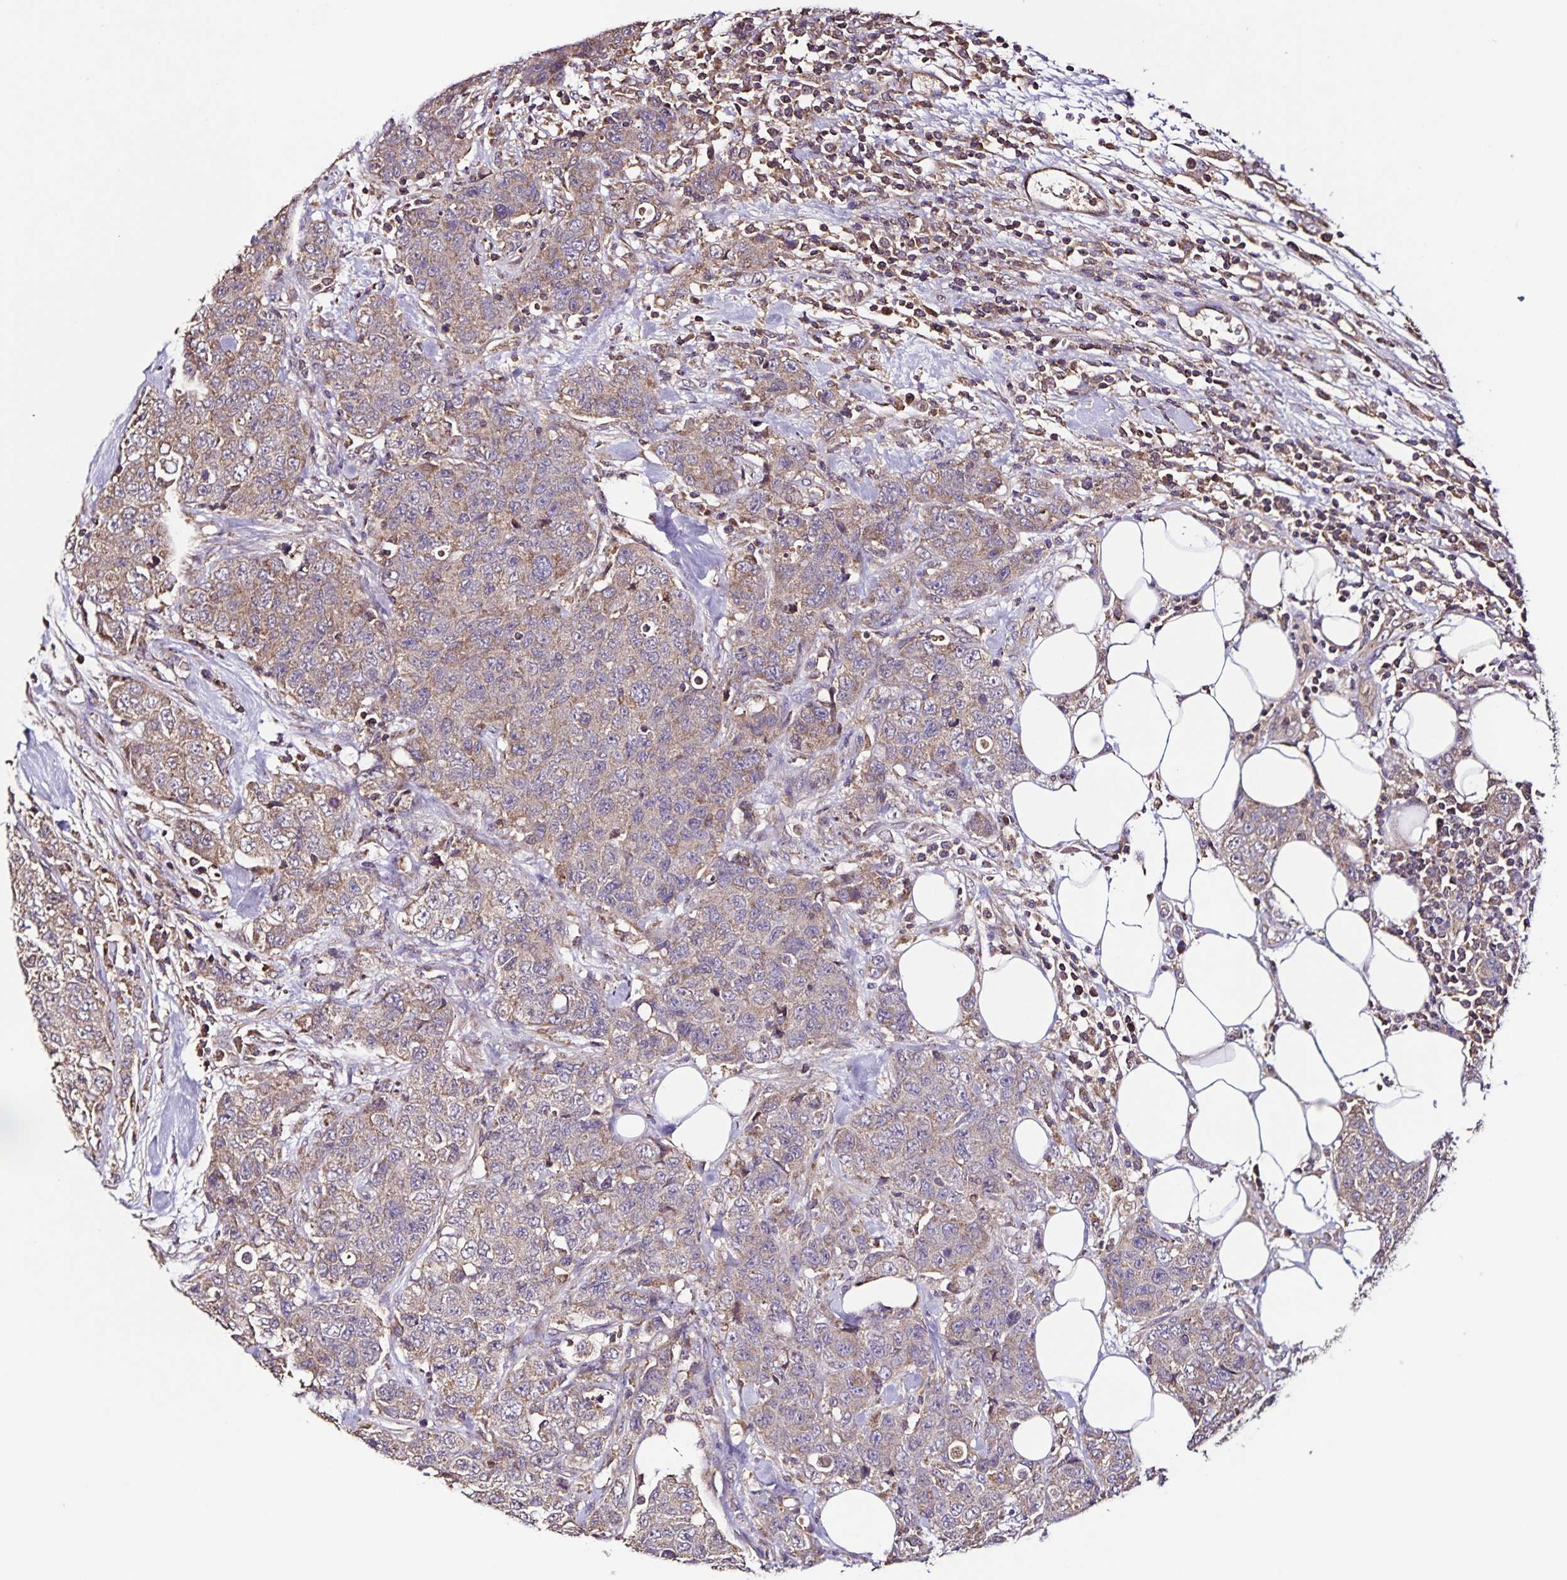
{"staining": {"intensity": "weak", "quantity": "25%-75%", "location": "cytoplasmic/membranous"}, "tissue": "urothelial cancer", "cell_type": "Tumor cells", "image_type": "cancer", "snomed": [{"axis": "morphology", "description": "Urothelial carcinoma, High grade"}, {"axis": "topography", "description": "Urinary bladder"}], "caption": "Tumor cells show low levels of weak cytoplasmic/membranous expression in approximately 25%-75% of cells in urothelial cancer.", "gene": "MAN1A1", "patient": {"sex": "female", "age": 78}}